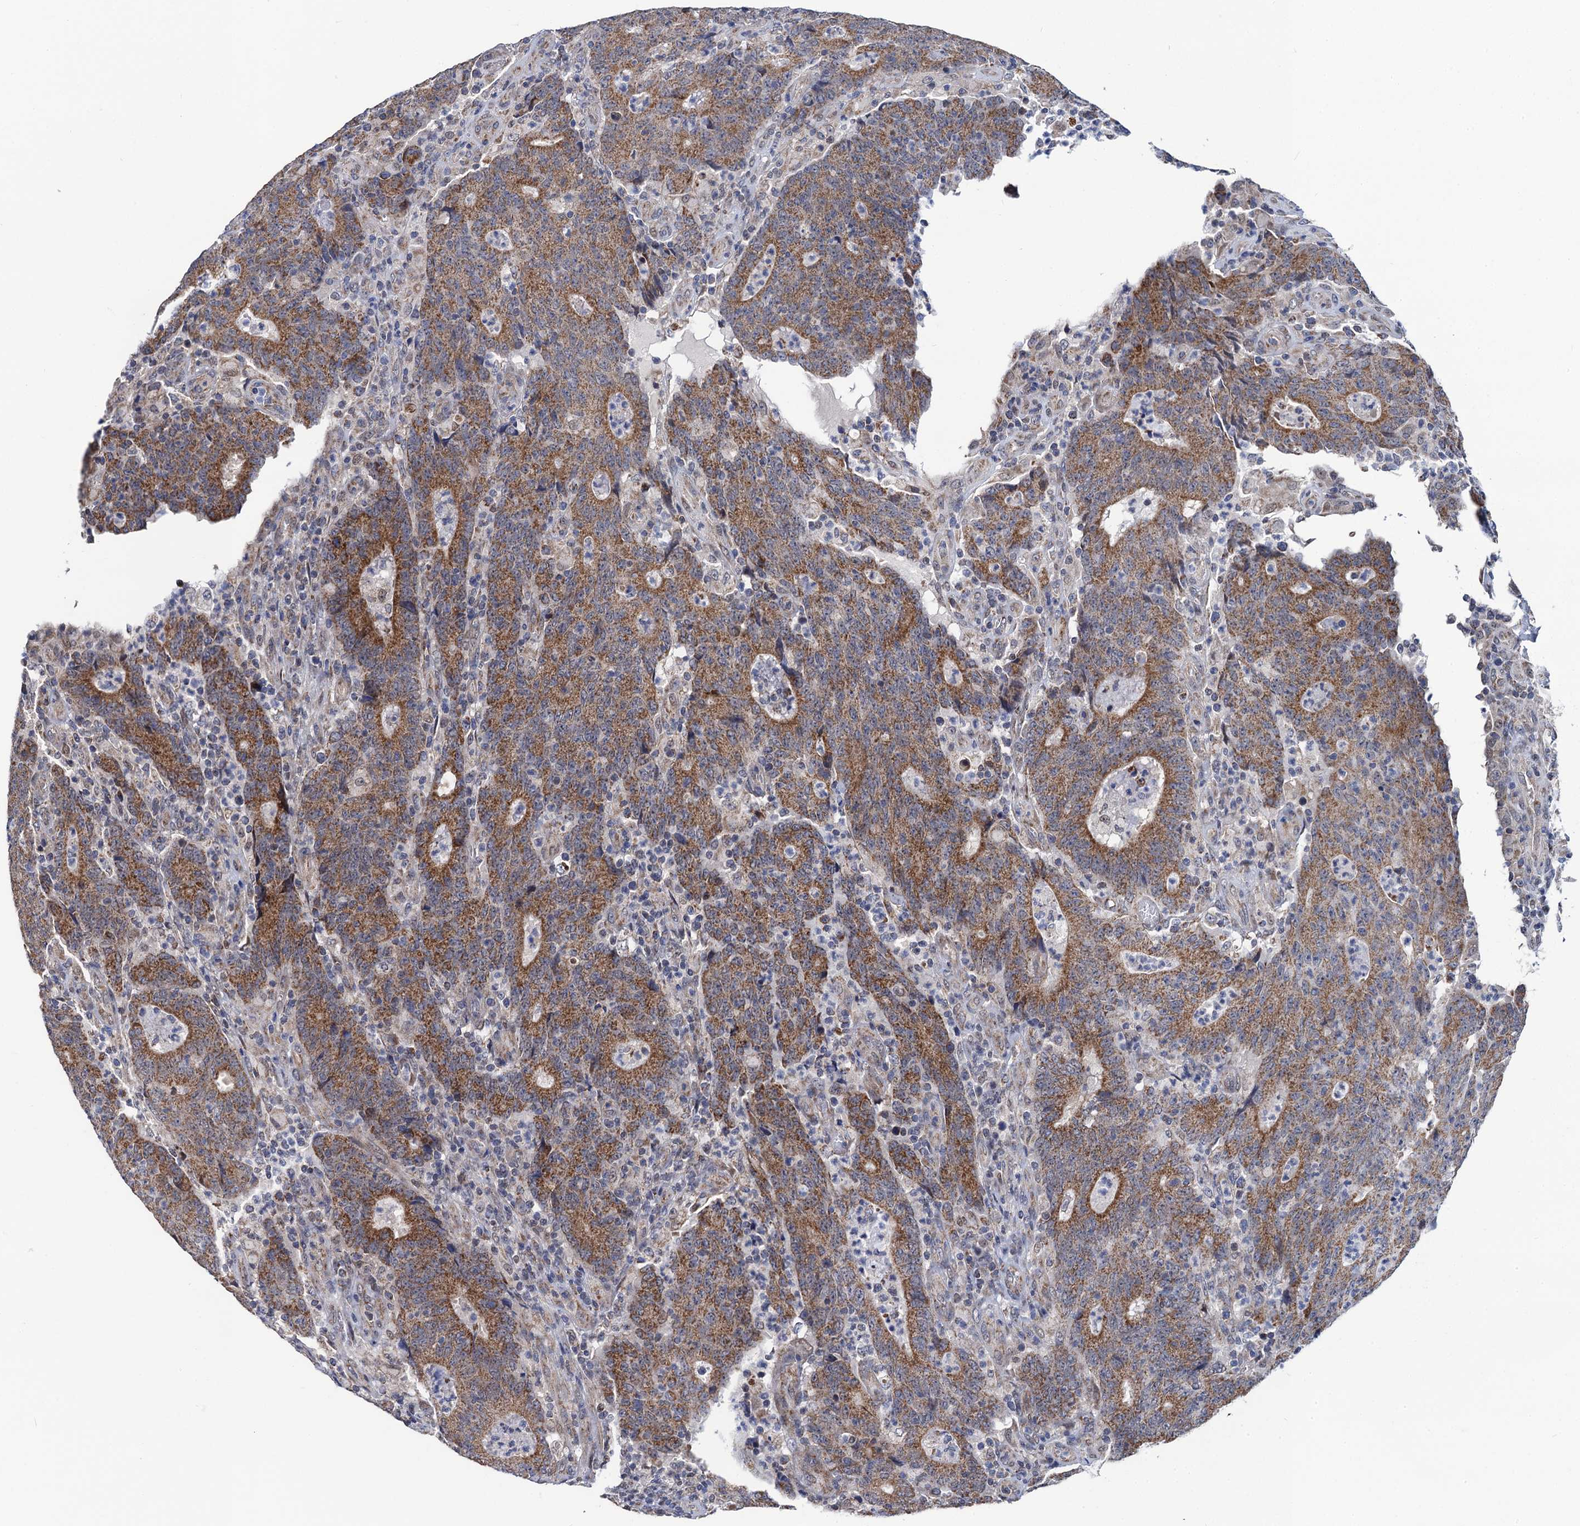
{"staining": {"intensity": "moderate", "quantity": ">75%", "location": "cytoplasmic/membranous"}, "tissue": "colorectal cancer", "cell_type": "Tumor cells", "image_type": "cancer", "snomed": [{"axis": "morphology", "description": "Adenocarcinoma, NOS"}, {"axis": "topography", "description": "Colon"}], "caption": "Adenocarcinoma (colorectal) stained for a protein (brown) demonstrates moderate cytoplasmic/membranous positive staining in approximately >75% of tumor cells.", "gene": "PTCD3", "patient": {"sex": "female", "age": 75}}